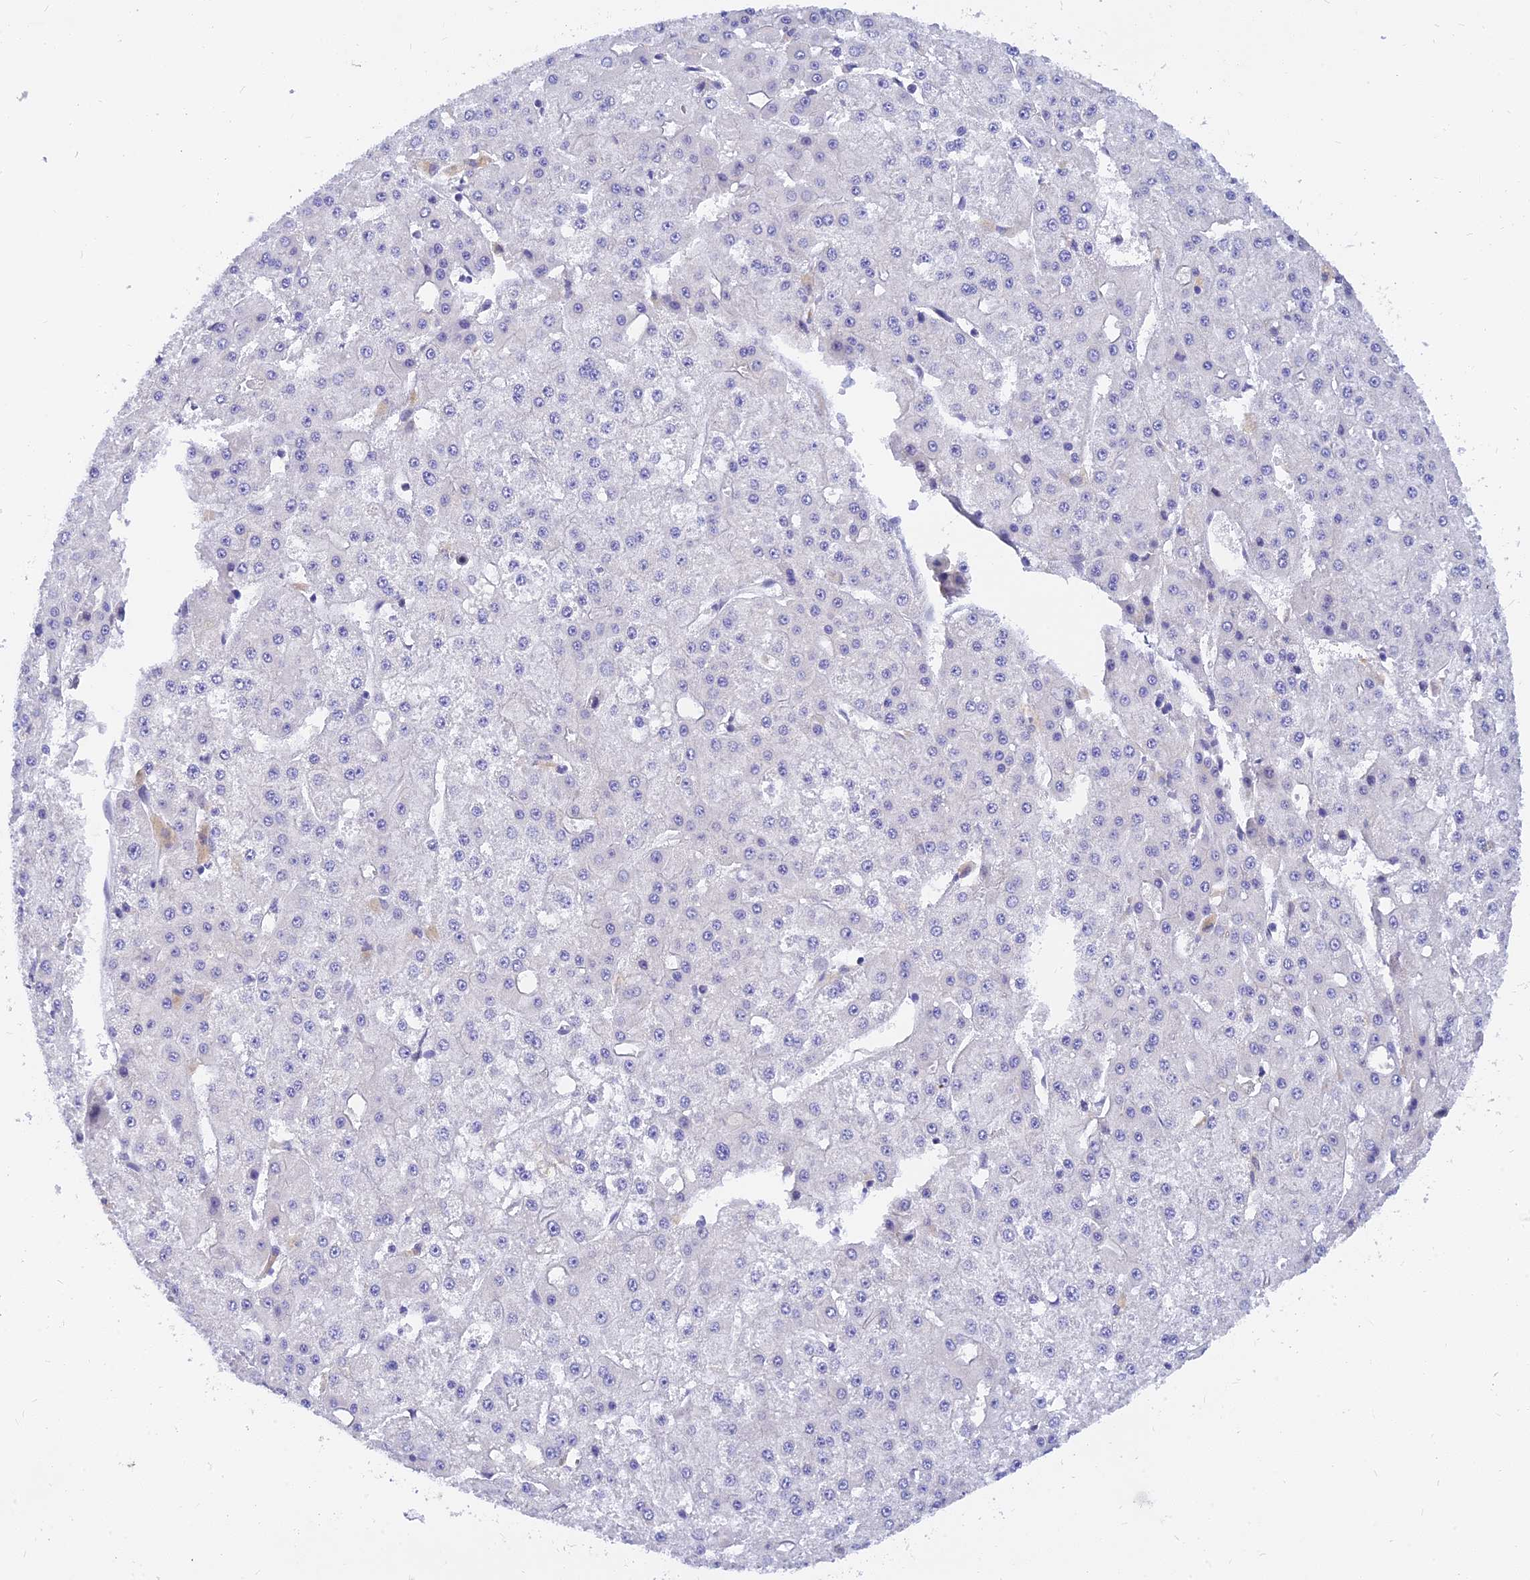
{"staining": {"intensity": "negative", "quantity": "none", "location": "none"}, "tissue": "liver cancer", "cell_type": "Tumor cells", "image_type": "cancer", "snomed": [{"axis": "morphology", "description": "Carcinoma, Hepatocellular, NOS"}, {"axis": "topography", "description": "Liver"}], "caption": "IHC image of neoplastic tissue: hepatocellular carcinoma (liver) stained with DAB (3,3'-diaminobenzidine) reveals no significant protein expression in tumor cells.", "gene": "TMEM161B", "patient": {"sex": "male", "age": 47}}